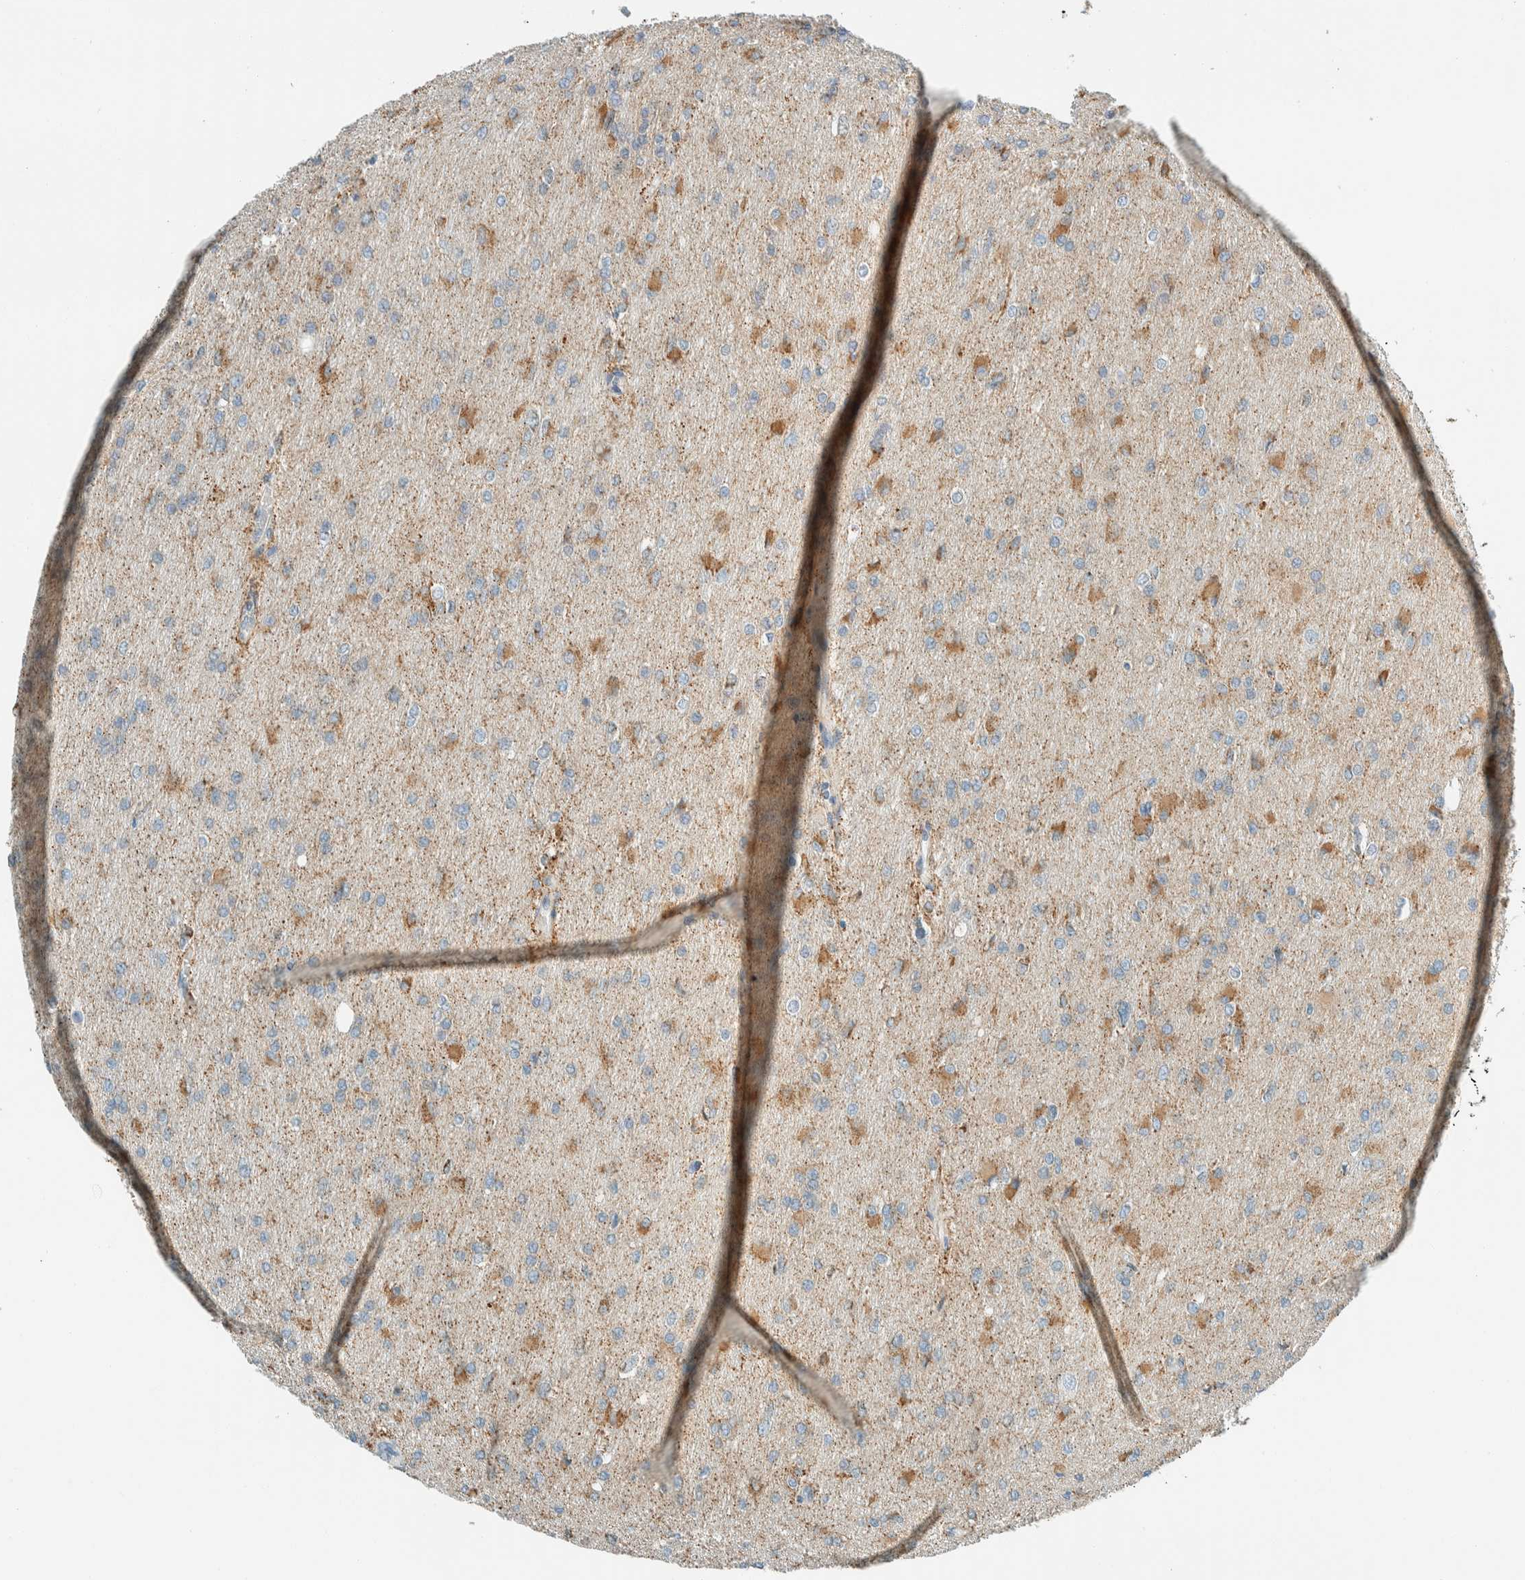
{"staining": {"intensity": "moderate", "quantity": "<25%", "location": "cytoplasmic/membranous"}, "tissue": "glioma", "cell_type": "Tumor cells", "image_type": "cancer", "snomed": [{"axis": "morphology", "description": "Glioma, malignant, High grade"}, {"axis": "topography", "description": "Cerebral cortex"}], "caption": "This is an image of IHC staining of glioma, which shows moderate expression in the cytoplasmic/membranous of tumor cells.", "gene": "ALDH7A1", "patient": {"sex": "female", "age": 36}}